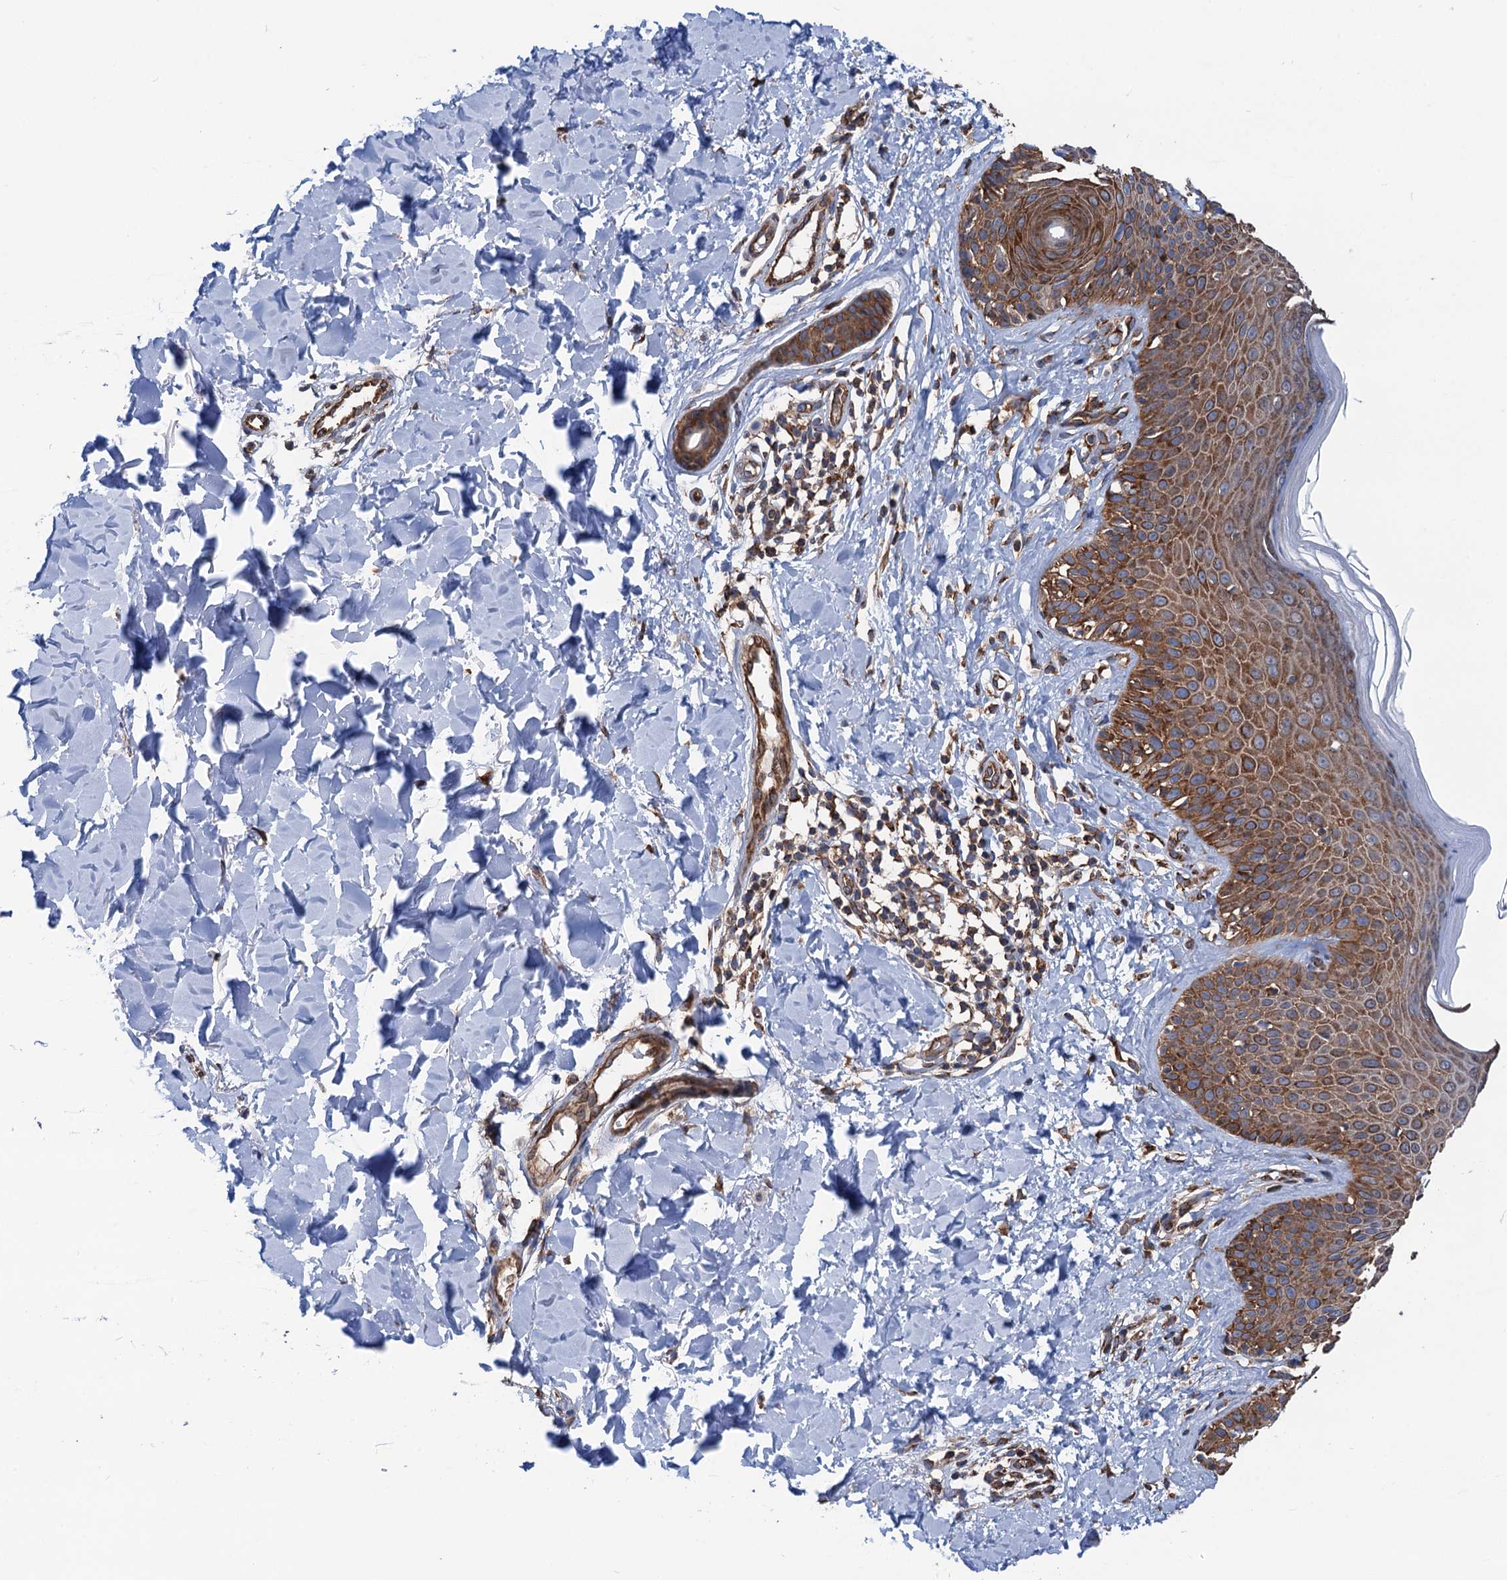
{"staining": {"intensity": "moderate", "quantity": "25%-75%", "location": "cytoplasmic/membranous"}, "tissue": "skin", "cell_type": "Fibroblasts", "image_type": "normal", "snomed": [{"axis": "morphology", "description": "Normal tissue, NOS"}, {"axis": "topography", "description": "Skin"}], "caption": "This image demonstrates benign skin stained with immunohistochemistry to label a protein in brown. The cytoplasmic/membranous of fibroblasts show moderate positivity for the protein. Nuclei are counter-stained blue.", "gene": "SLC12A7", "patient": {"sex": "male", "age": 52}}